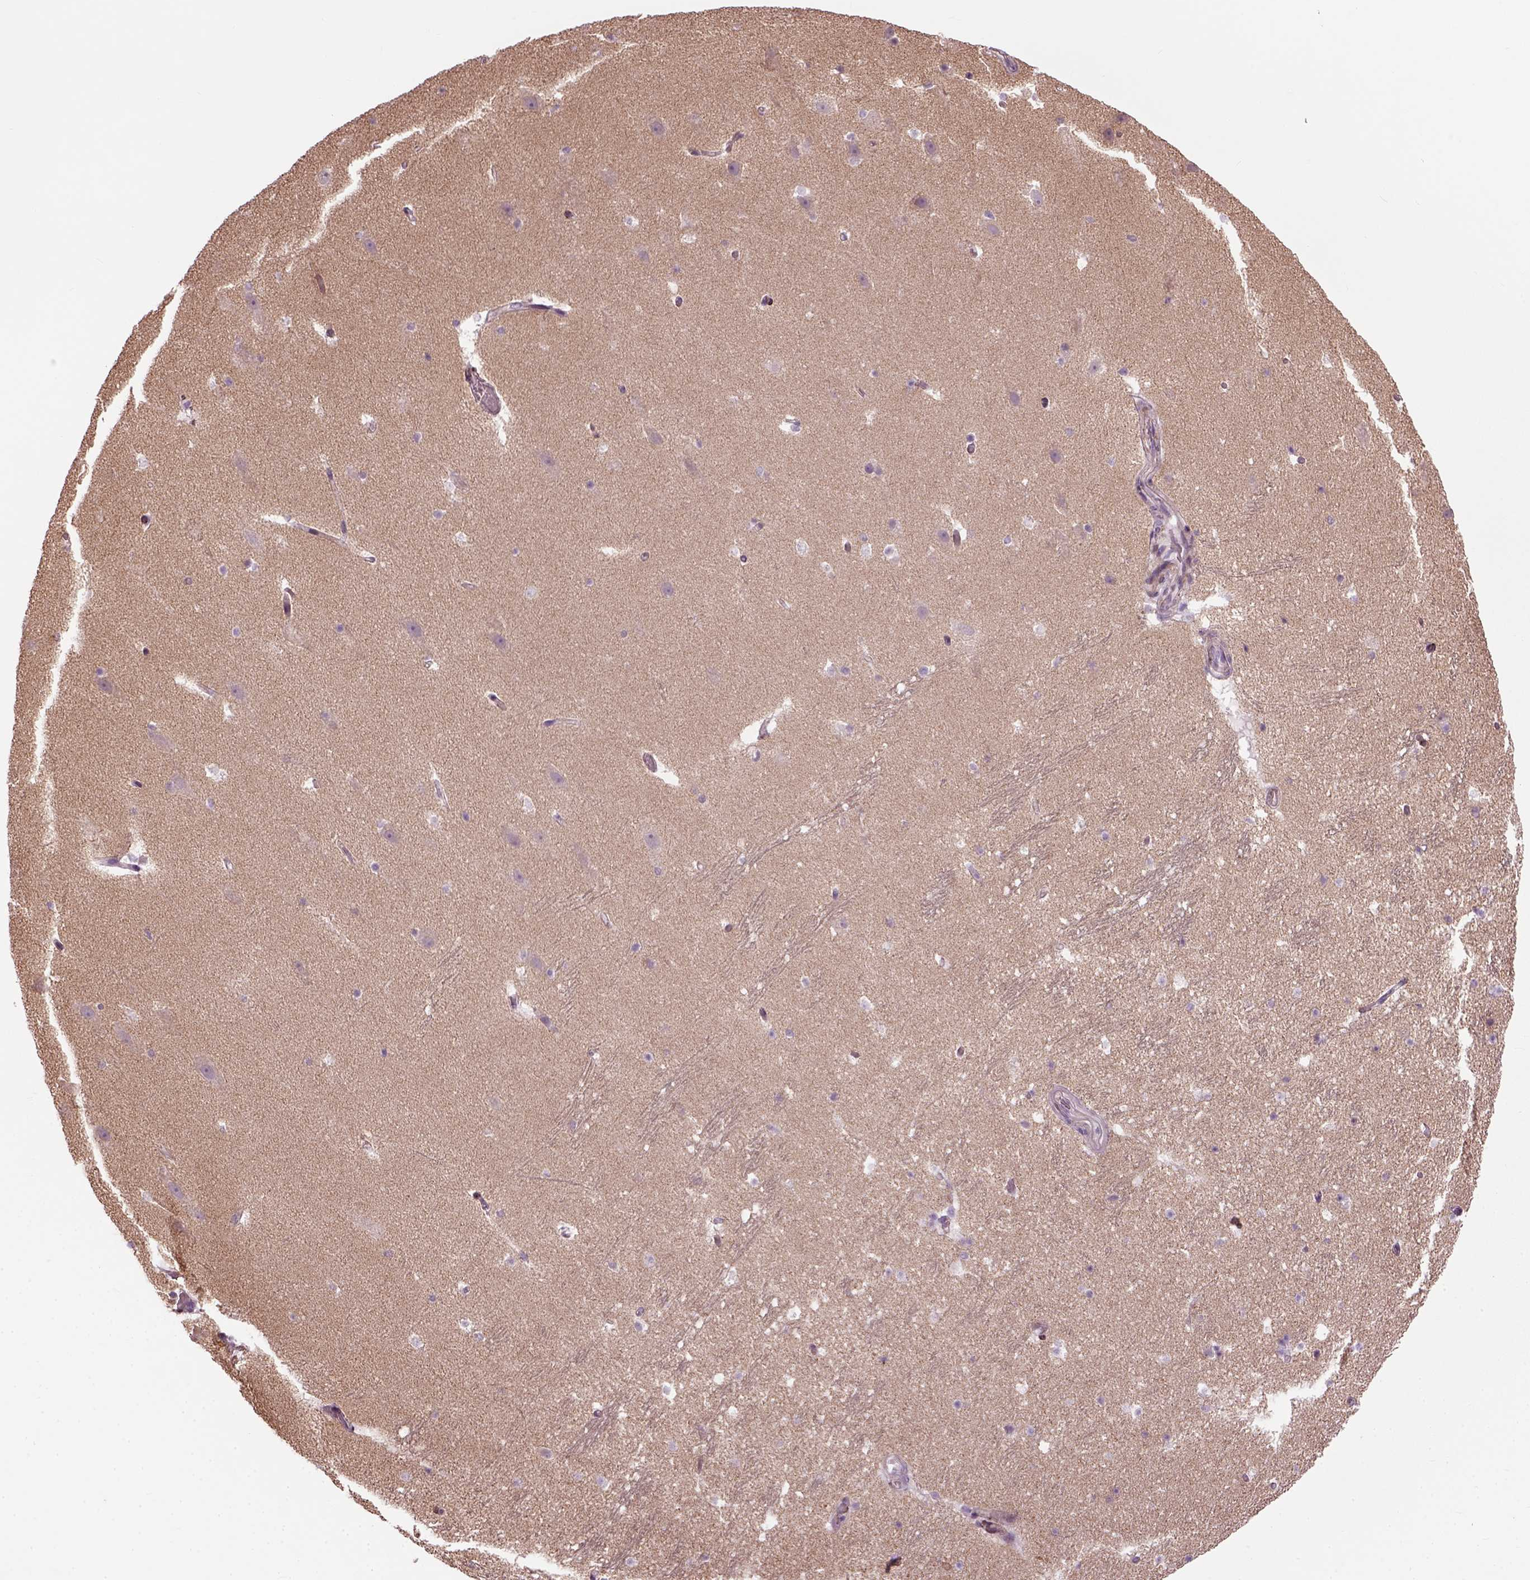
{"staining": {"intensity": "negative", "quantity": "none", "location": "none"}, "tissue": "hippocampus", "cell_type": "Glial cells", "image_type": "normal", "snomed": [{"axis": "morphology", "description": "Normal tissue, NOS"}, {"axis": "topography", "description": "Hippocampus"}], "caption": "The immunohistochemistry (IHC) histopathology image has no significant expression in glial cells of hippocampus. The staining is performed using DAB (3,3'-diaminobenzidine) brown chromogen with nuclei counter-stained in using hematoxylin.", "gene": "XK", "patient": {"sex": "male", "age": 26}}